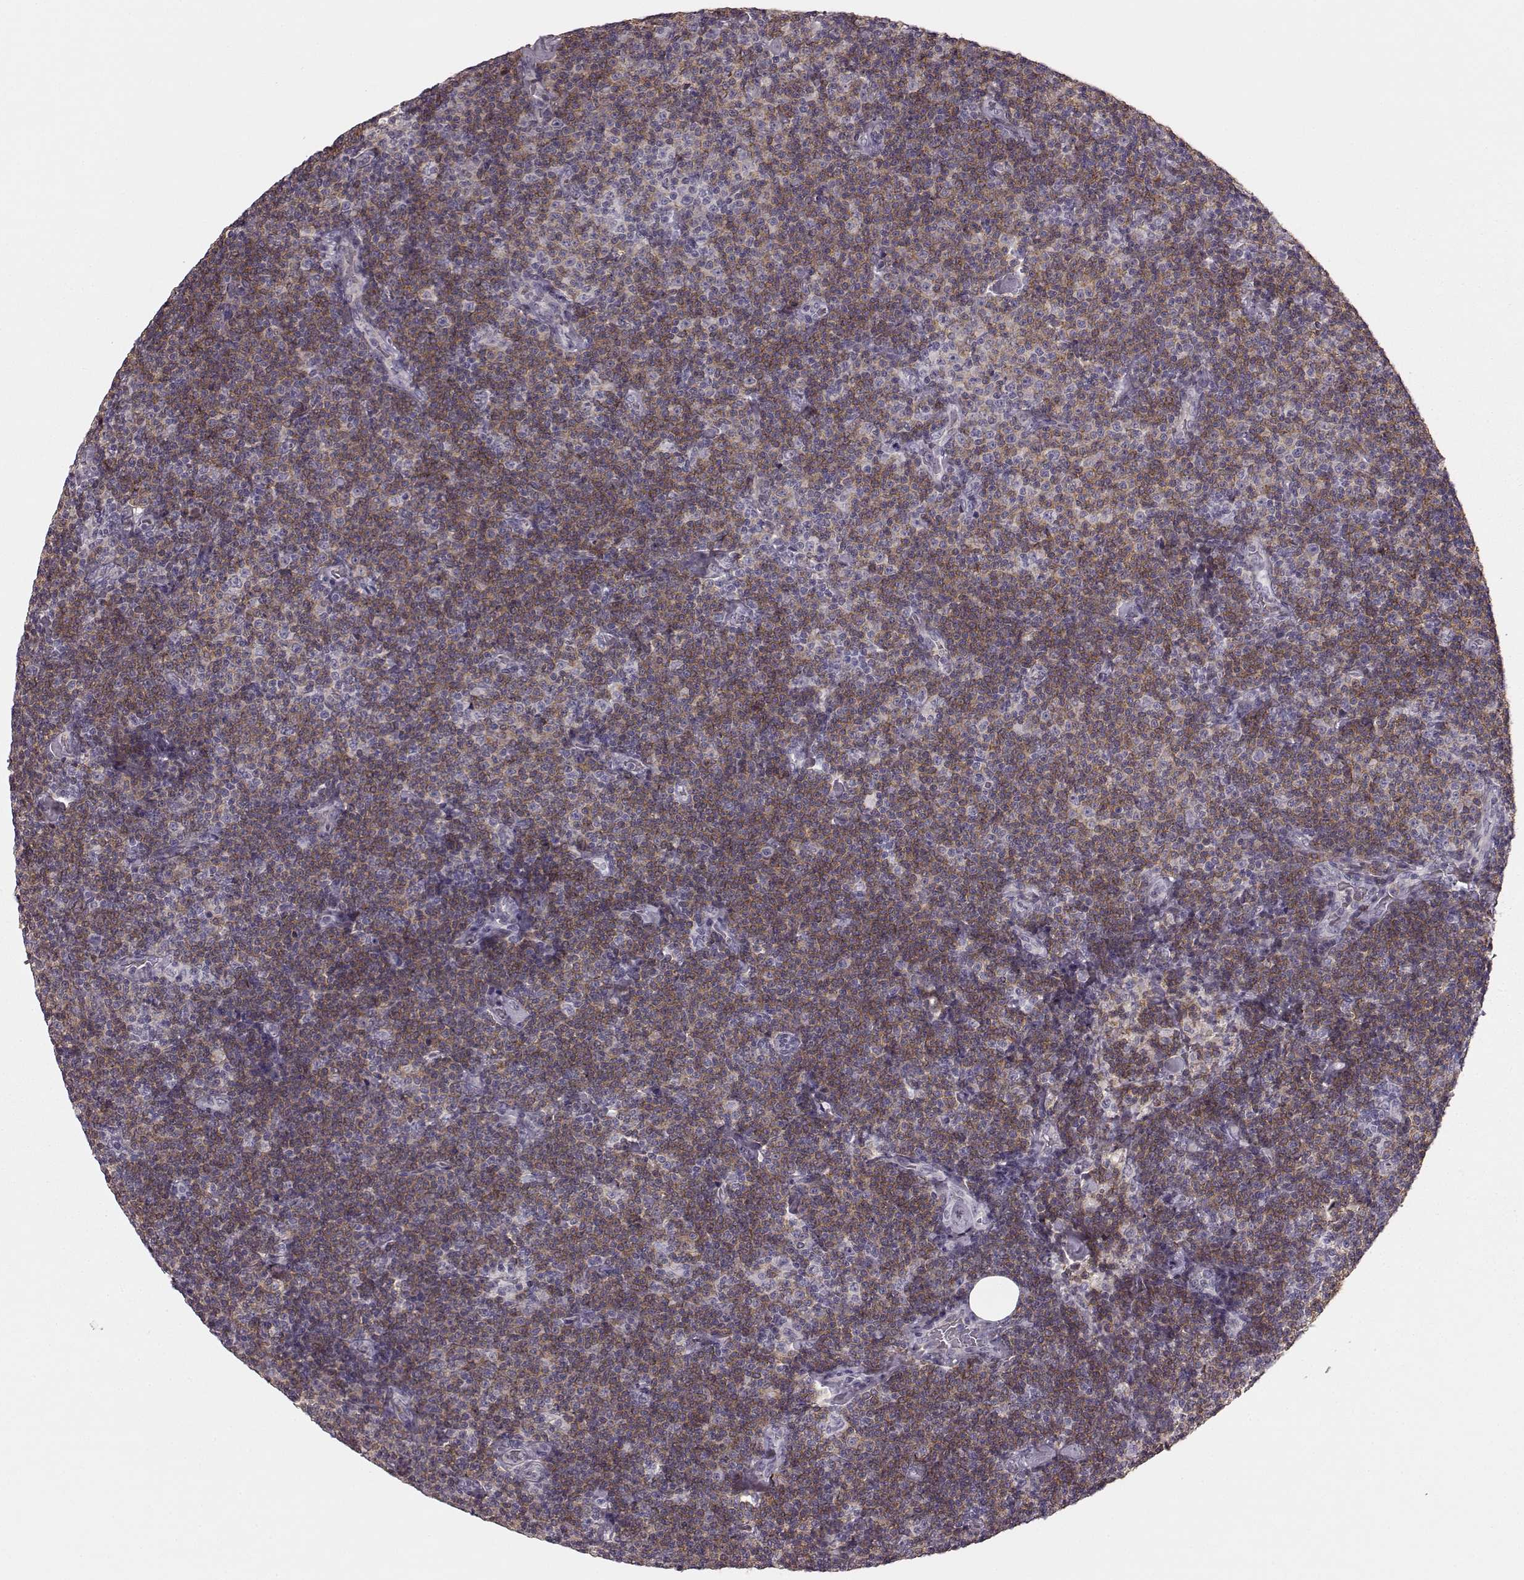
{"staining": {"intensity": "weak", "quantity": ">75%", "location": "cytoplasmic/membranous"}, "tissue": "lymphoma", "cell_type": "Tumor cells", "image_type": "cancer", "snomed": [{"axis": "morphology", "description": "Malignant lymphoma, non-Hodgkin's type, Low grade"}, {"axis": "topography", "description": "Lymph node"}], "caption": "Protein positivity by immunohistochemistry shows weak cytoplasmic/membranous staining in about >75% of tumor cells in lymphoma.", "gene": "PRKCE", "patient": {"sex": "male", "age": 81}}